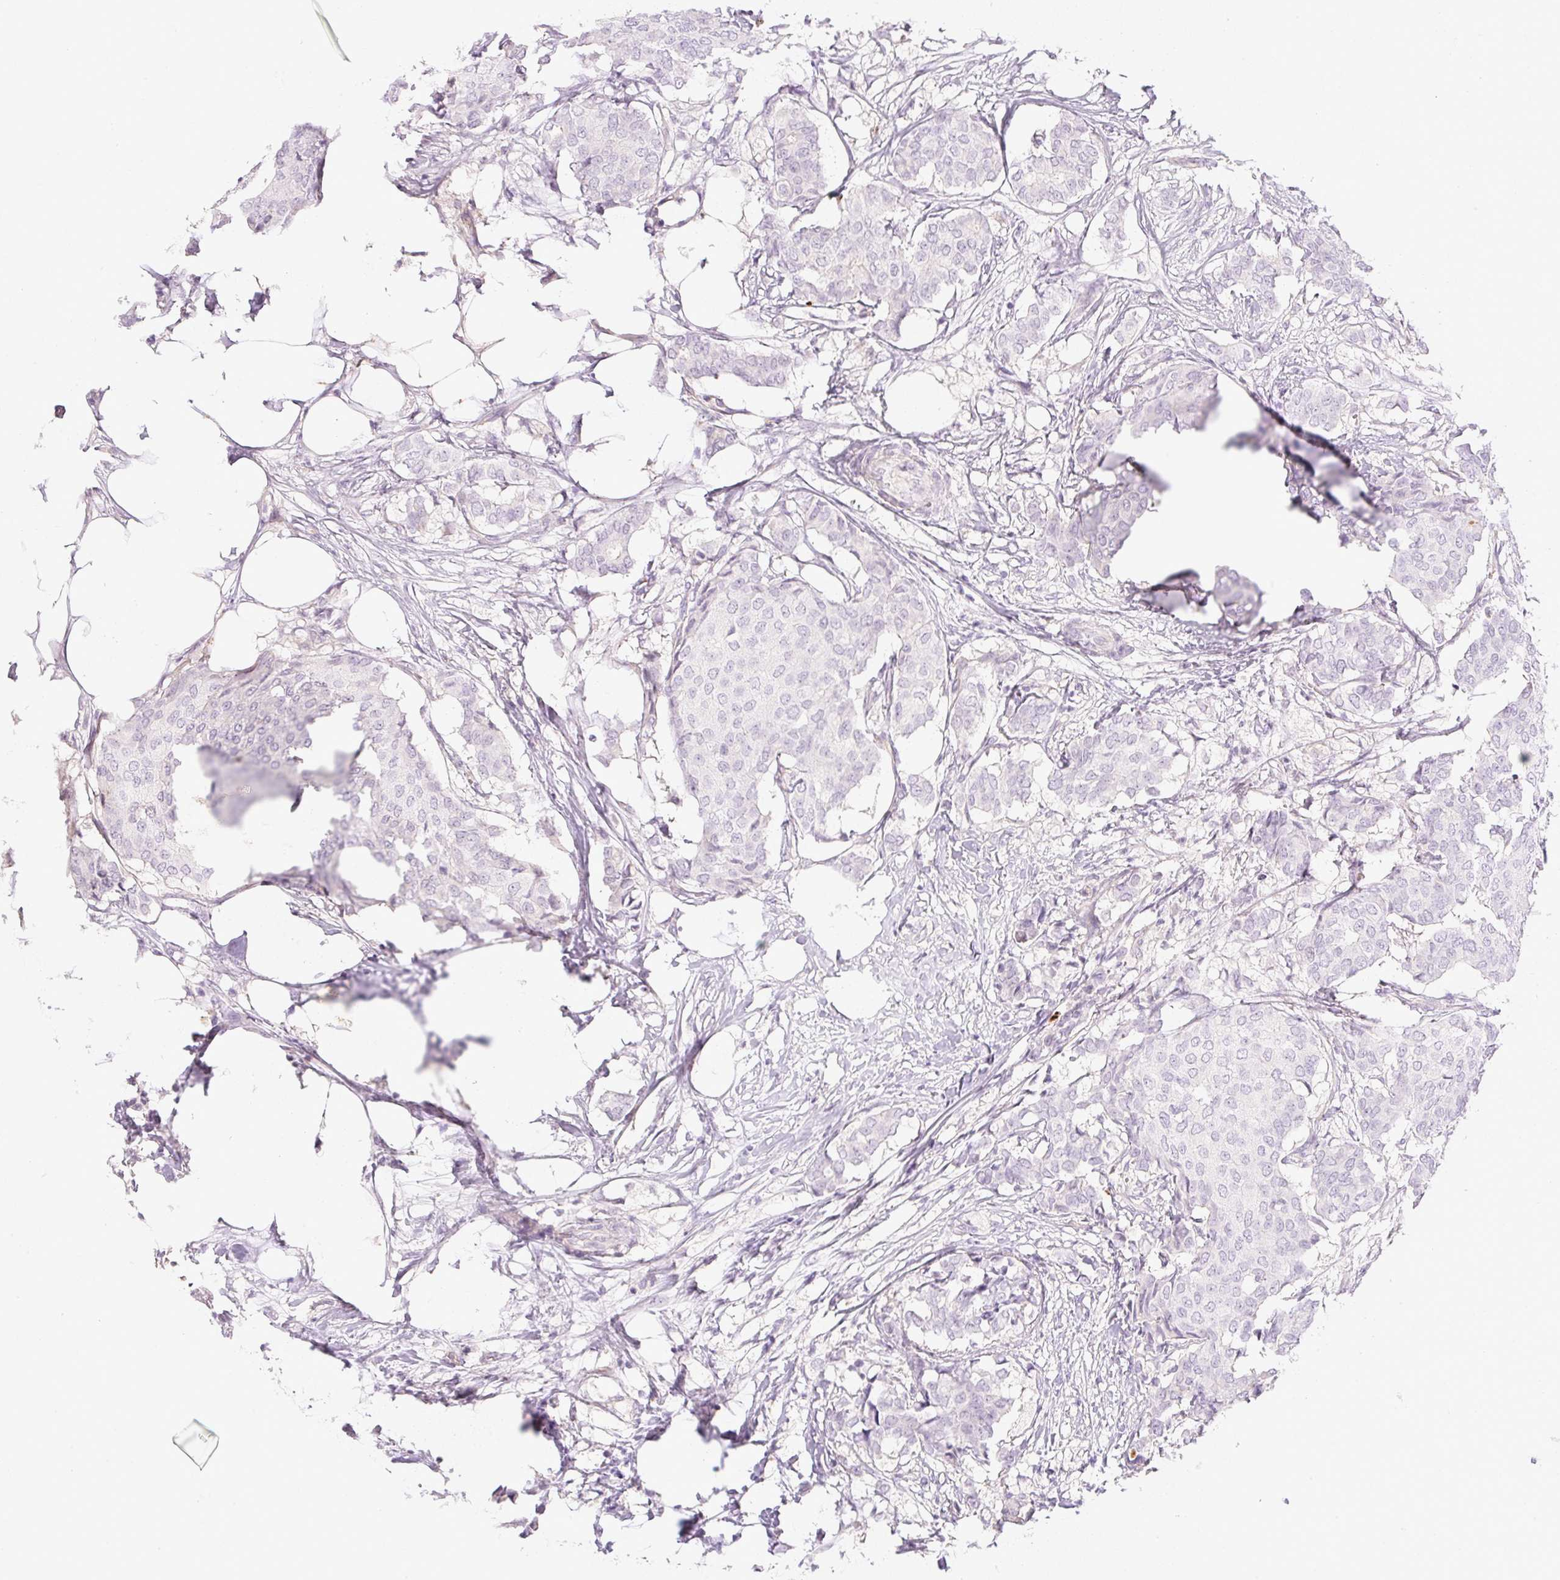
{"staining": {"intensity": "negative", "quantity": "none", "location": "none"}, "tissue": "breast cancer", "cell_type": "Tumor cells", "image_type": "cancer", "snomed": [{"axis": "morphology", "description": "Duct carcinoma"}, {"axis": "topography", "description": "Breast"}], "caption": "Immunohistochemistry photomicrograph of human breast cancer stained for a protein (brown), which reveals no staining in tumor cells. The staining is performed using DAB brown chromogen with nuclei counter-stained in using hematoxylin.", "gene": "MIA2", "patient": {"sex": "female", "age": 75}}